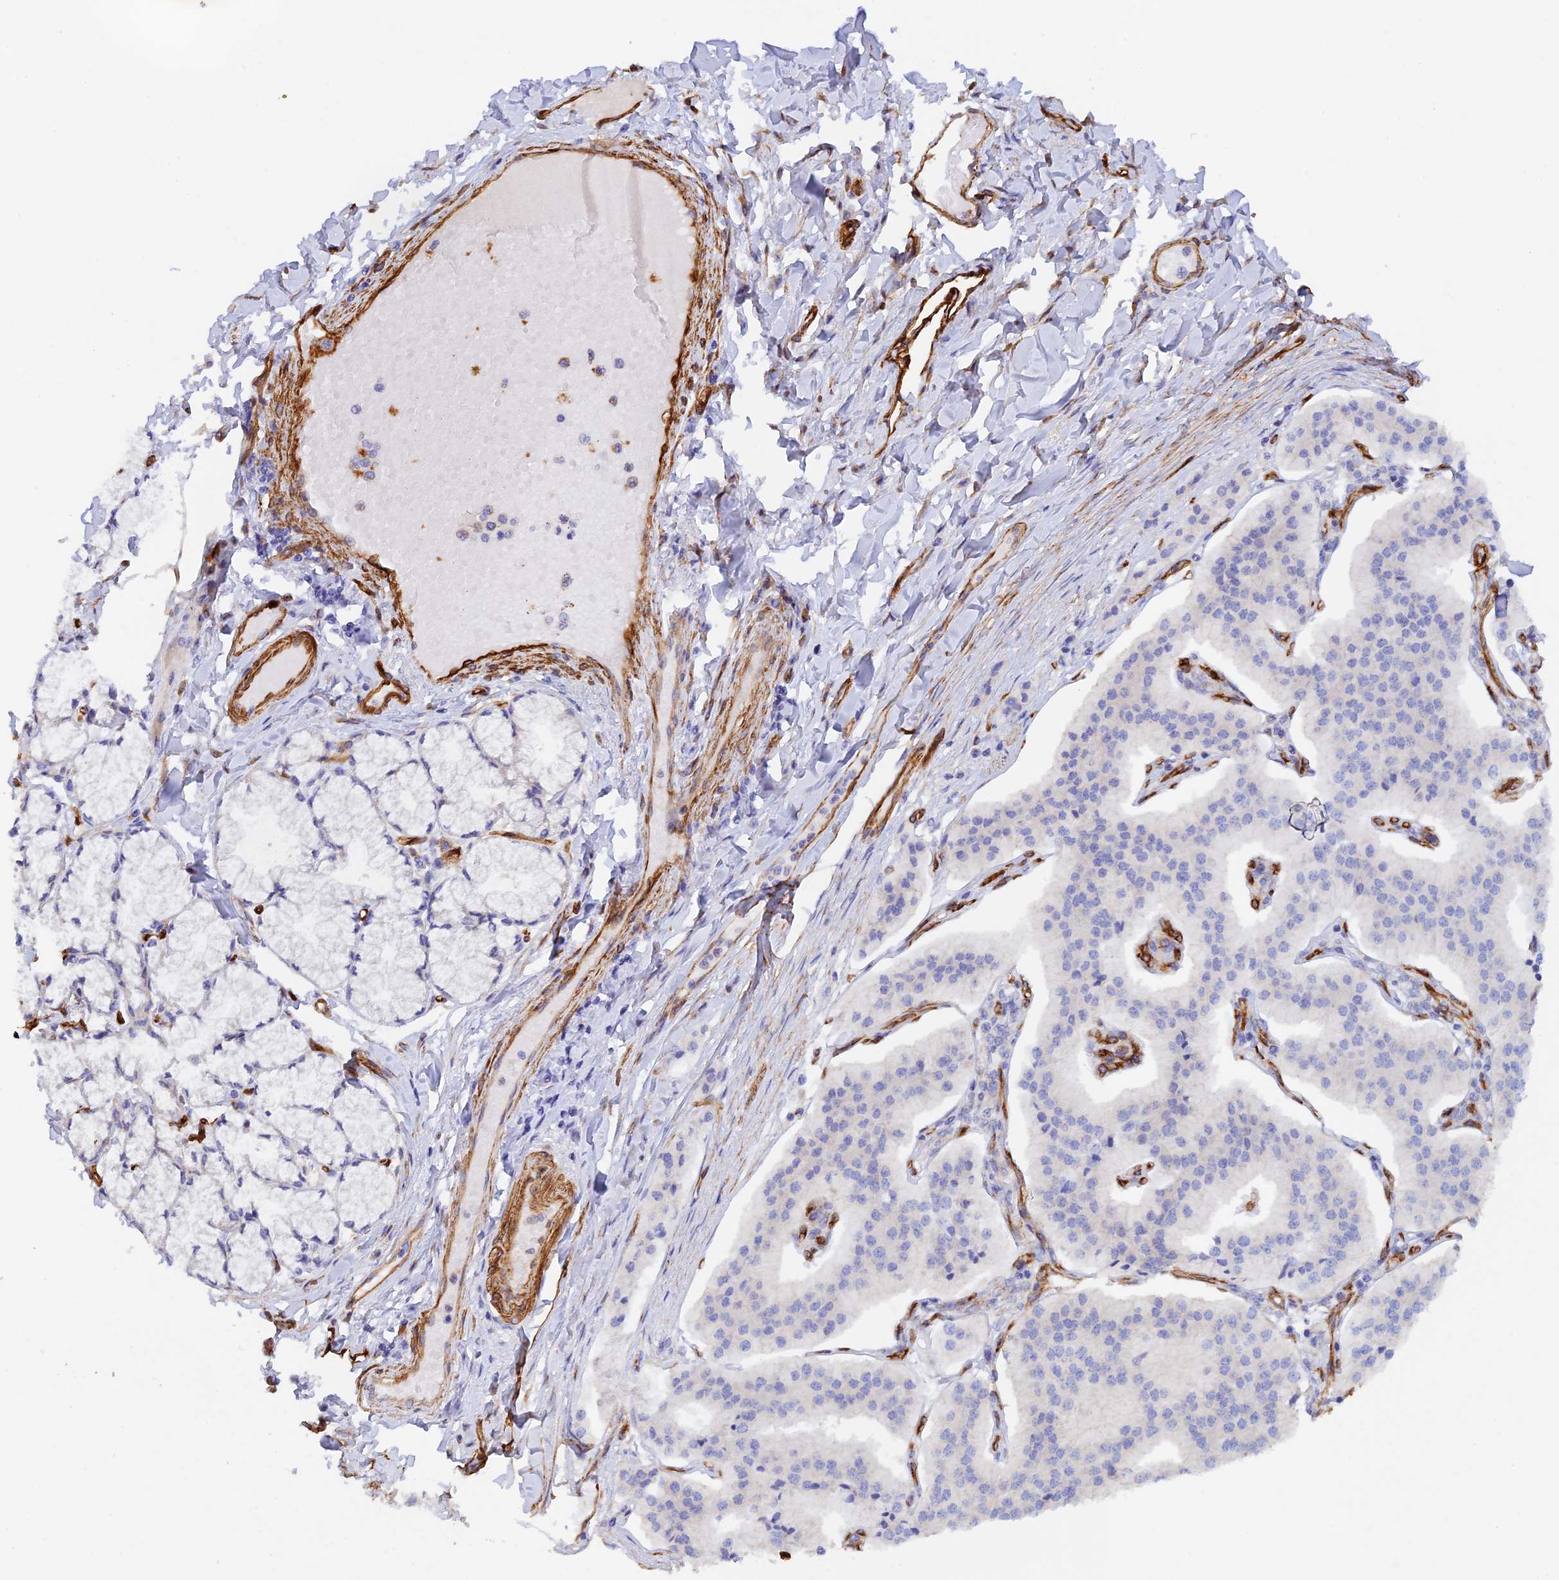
{"staining": {"intensity": "negative", "quantity": "none", "location": "none"}, "tissue": "pancreatic cancer", "cell_type": "Tumor cells", "image_type": "cancer", "snomed": [{"axis": "morphology", "description": "Adenocarcinoma, NOS"}, {"axis": "topography", "description": "Pancreas"}], "caption": "IHC image of neoplastic tissue: human pancreatic cancer (adenocarcinoma) stained with DAB displays no significant protein positivity in tumor cells.", "gene": "MYO9A", "patient": {"sex": "female", "age": 50}}